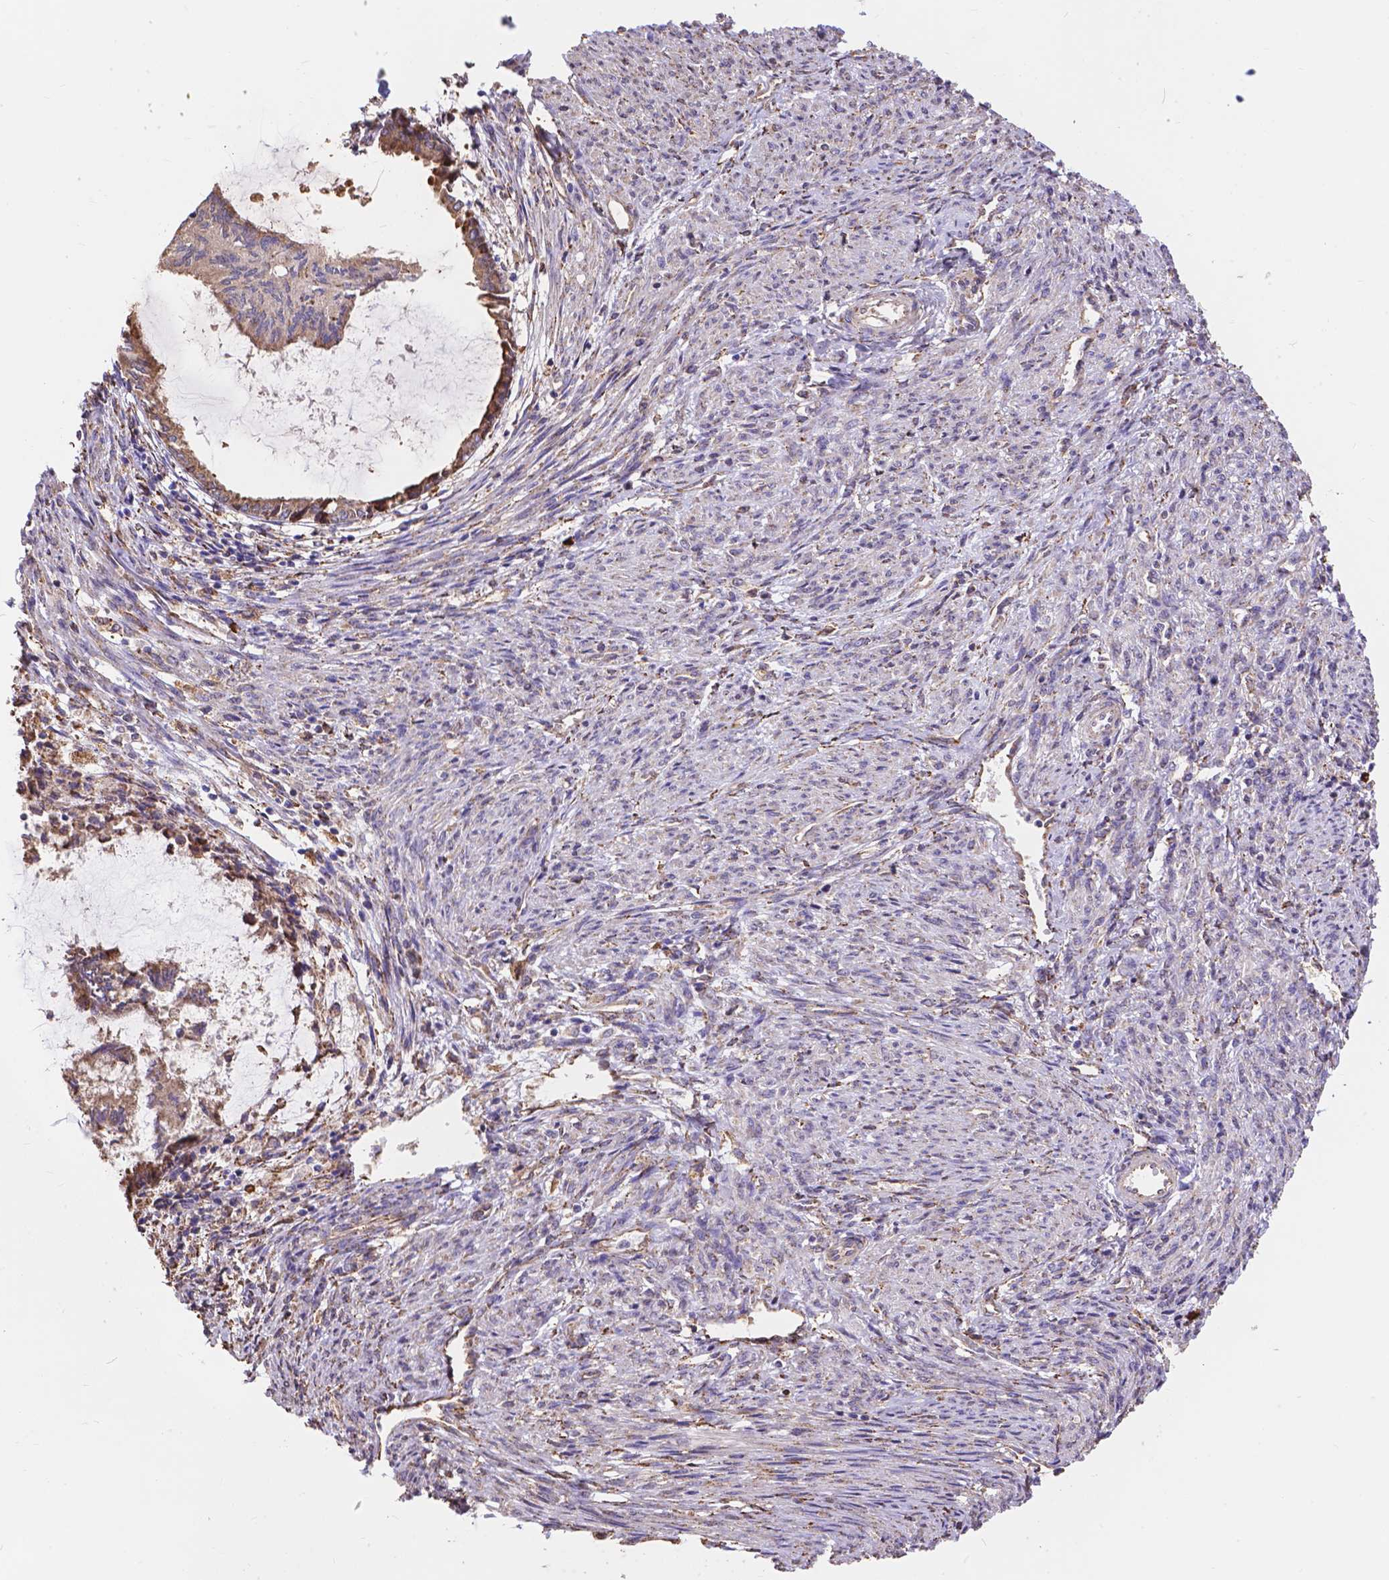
{"staining": {"intensity": "moderate", "quantity": "25%-75%", "location": "cytoplasmic/membranous"}, "tissue": "endometrial cancer", "cell_type": "Tumor cells", "image_type": "cancer", "snomed": [{"axis": "morphology", "description": "Adenocarcinoma, NOS"}, {"axis": "topography", "description": "Endometrium"}], "caption": "A medium amount of moderate cytoplasmic/membranous staining is seen in about 25%-75% of tumor cells in endometrial cancer tissue.", "gene": "IPO11", "patient": {"sex": "female", "age": 86}}